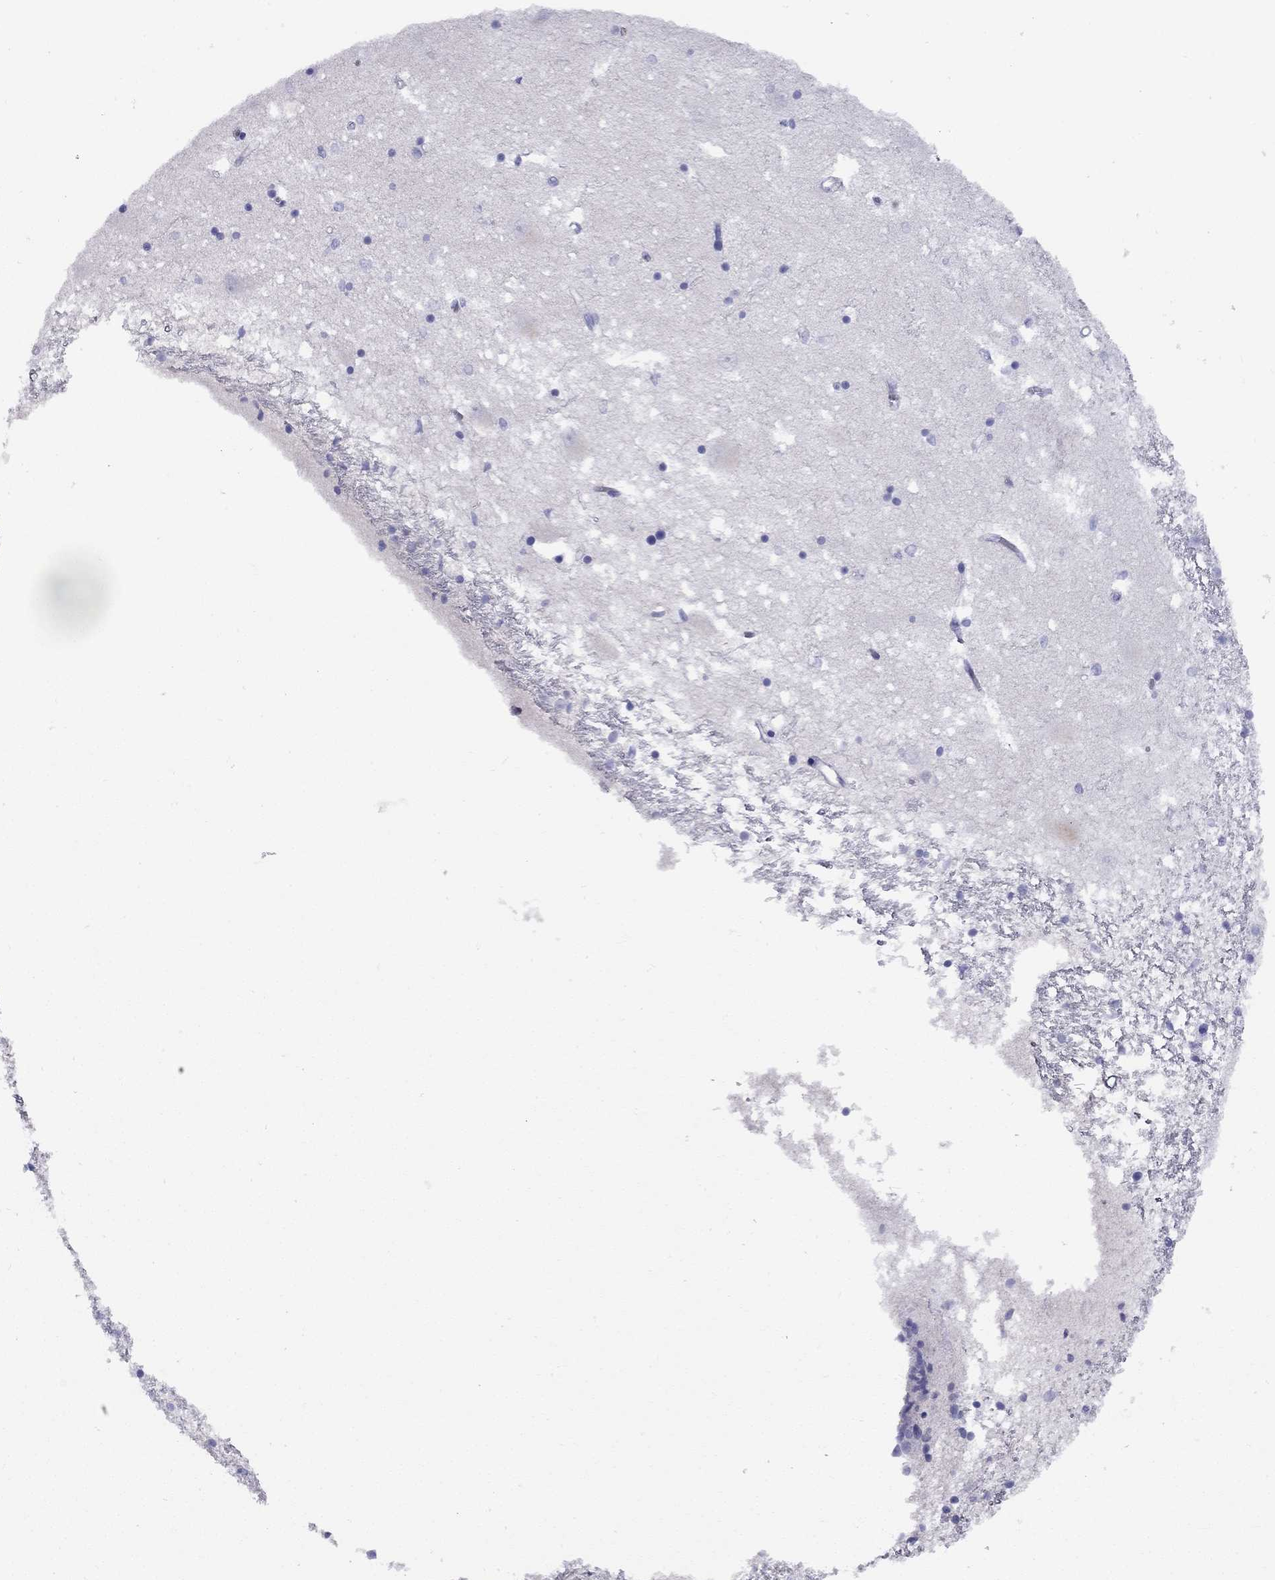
{"staining": {"intensity": "negative", "quantity": "none", "location": "none"}, "tissue": "caudate", "cell_type": "Glial cells", "image_type": "normal", "snomed": [{"axis": "morphology", "description": "Normal tissue, NOS"}, {"axis": "topography", "description": "Lateral ventricle wall"}], "caption": "The micrograph demonstrates no staining of glial cells in normal caudate.", "gene": "GNAT3", "patient": {"sex": "female", "age": 71}}